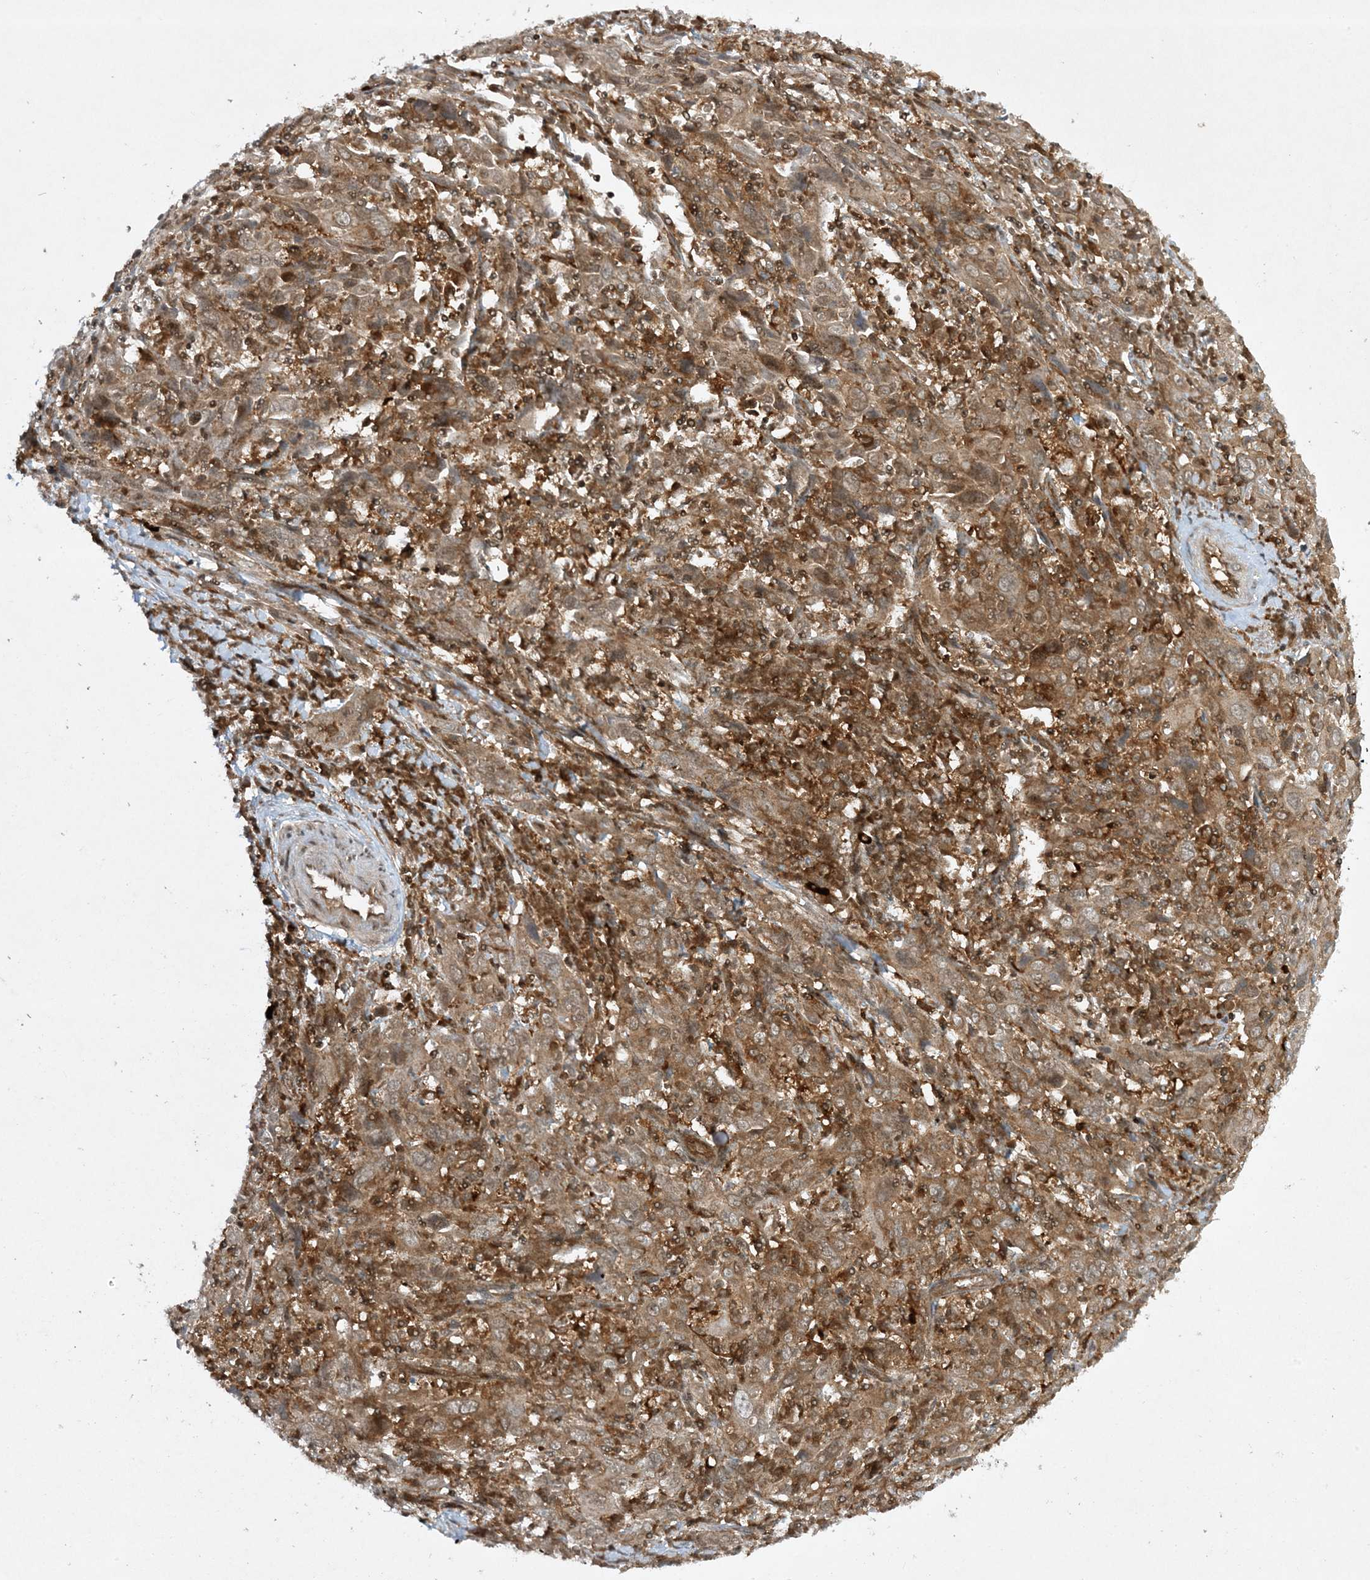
{"staining": {"intensity": "weak", "quantity": "25%-75%", "location": "cytoplasmic/membranous"}, "tissue": "cervical cancer", "cell_type": "Tumor cells", "image_type": "cancer", "snomed": [{"axis": "morphology", "description": "Squamous cell carcinoma, NOS"}, {"axis": "topography", "description": "Cervix"}], "caption": "An image of human cervical squamous cell carcinoma stained for a protein reveals weak cytoplasmic/membranous brown staining in tumor cells. (IHC, brightfield microscopy, high magnification).", "gene": "CERT1", "patient": {"sex": "female", "age": 46}}